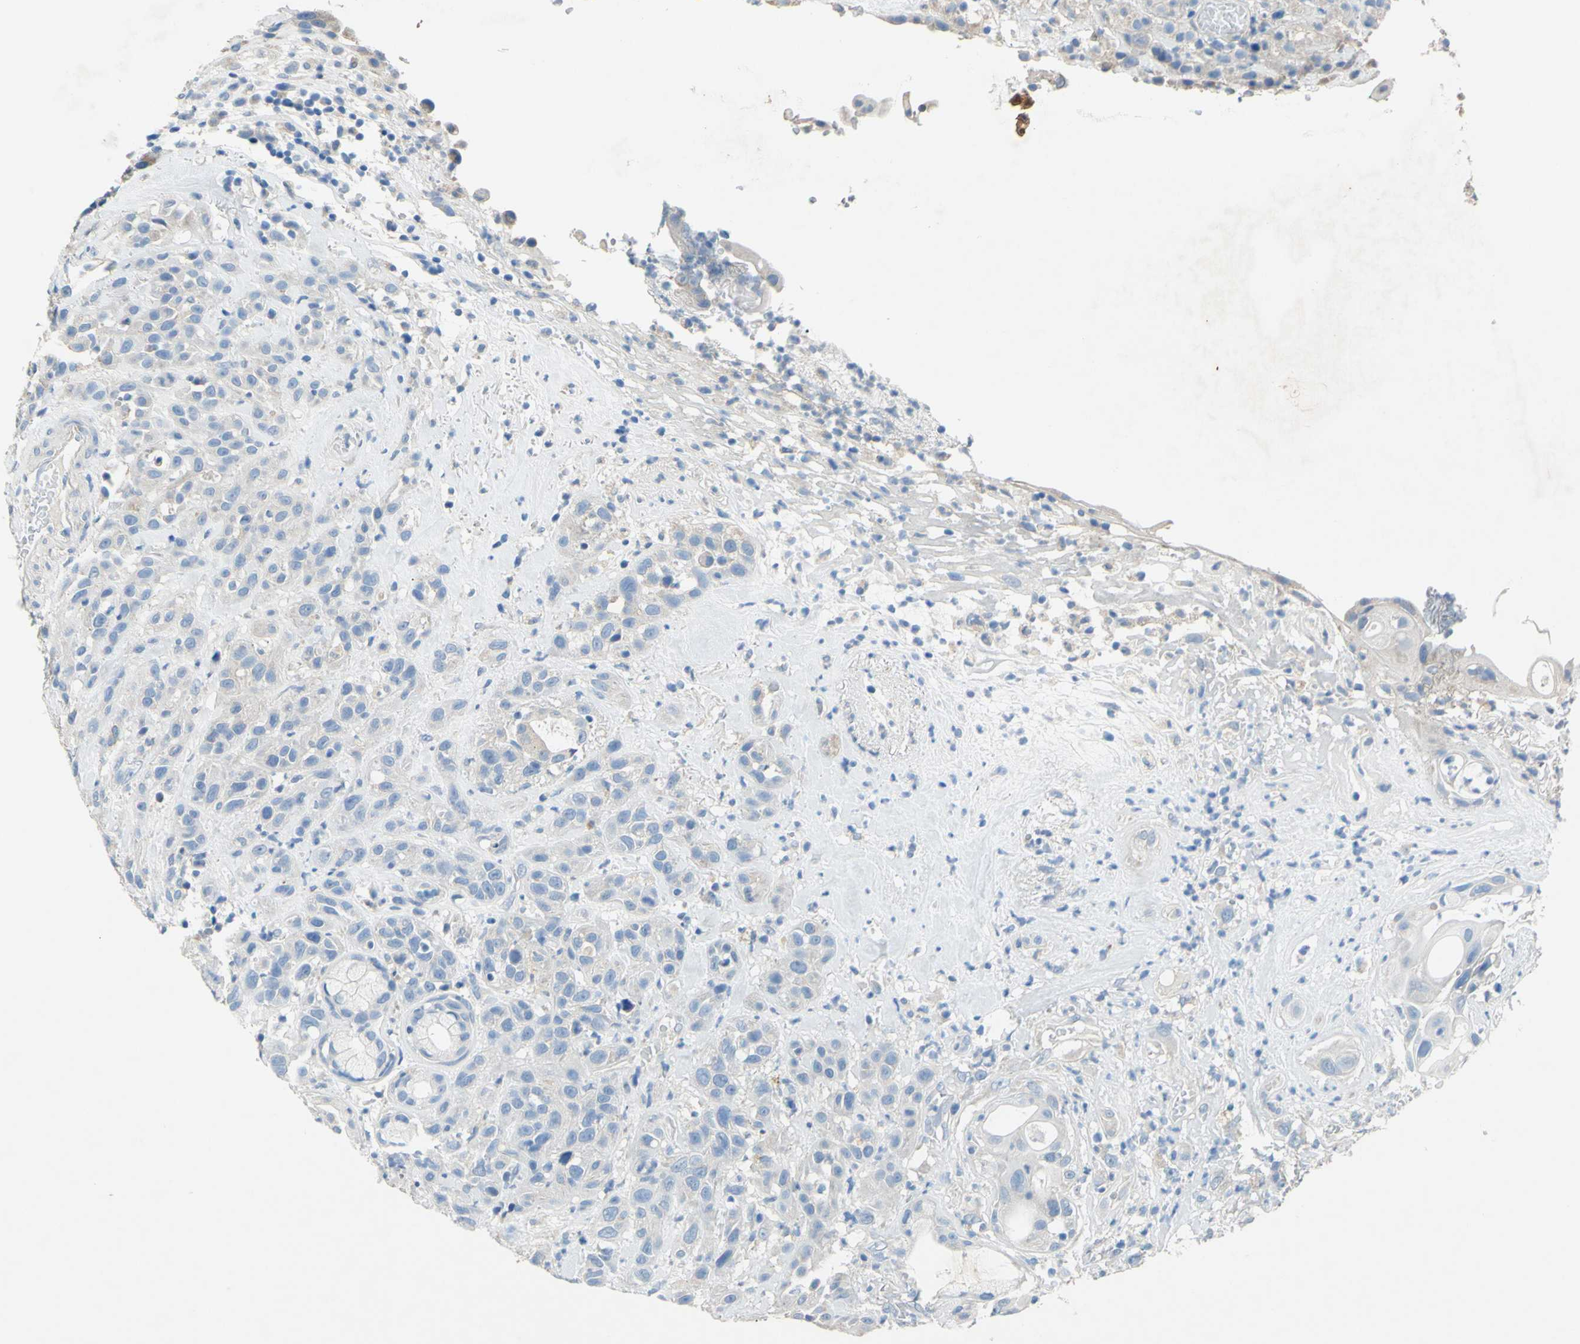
{"staining": {"intensity": "negative", "quantity": "none", "location": "none"}, "tissue": "head and neck cancer", "cell_type": "Tumor cells", "image_type": "cancer", "snomed": [{"axis": "morphology", "description": "Squamous cell carcinoma, NOS"}, {"axis": "topography", "description": "Head-Neck"}], "caption": "The image exhibits no significant expression in tumor cells of head and neck cancer.", "gene": "CDH10", "patient": {"sex": "male", "age": 62}}